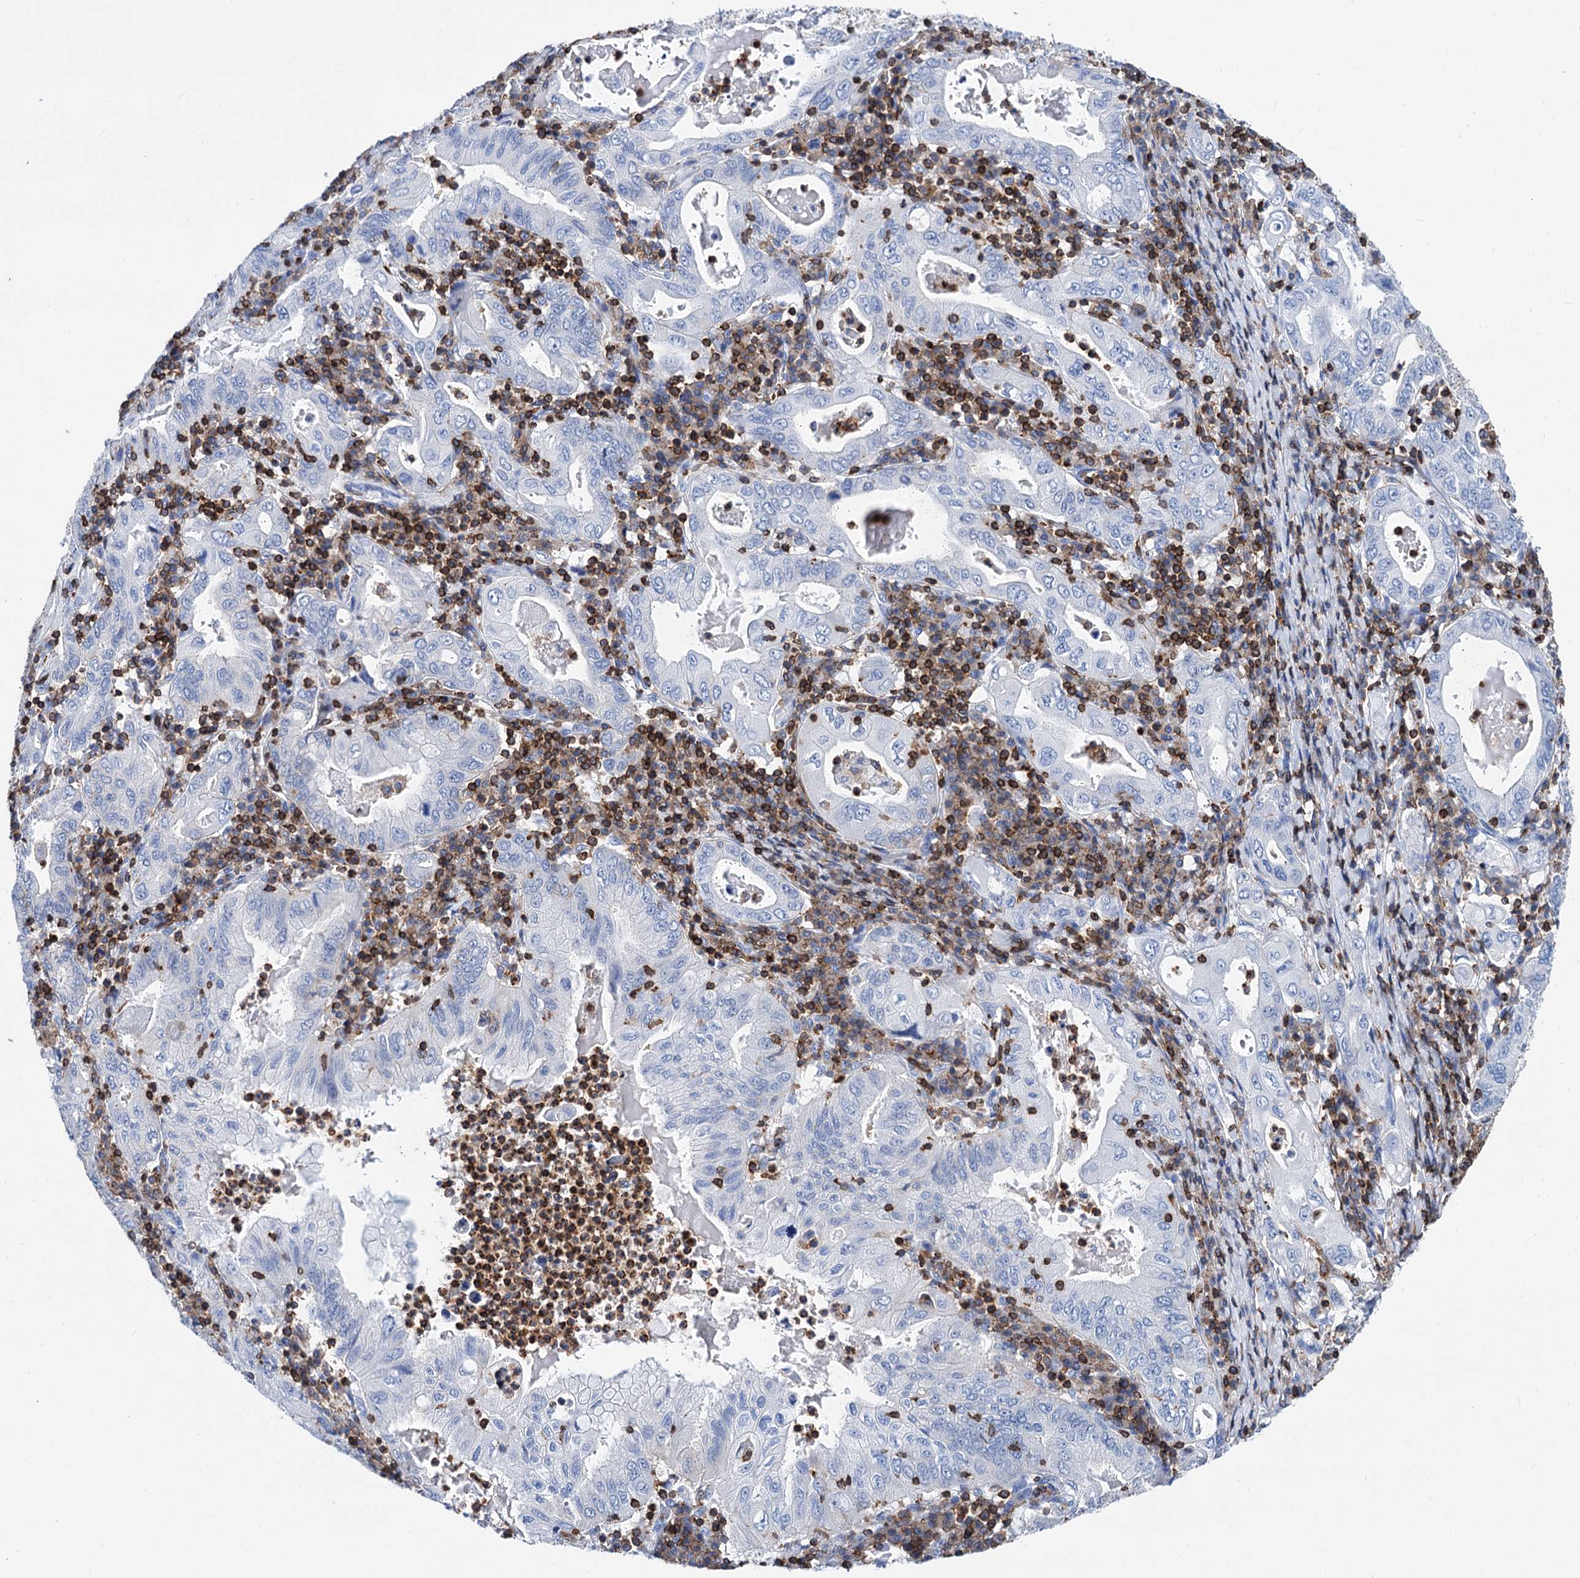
{"staining": {"intensity": "negative", "quantity": "none", "location": "none"}, "tissue": "stomach cancer", "cell_type": "Tumor cells", "image_type": "cancer", "snomed": [{"axis": "morphology", "description": "Normal tissue, NOS"}, {"axis": "morphology", "description": "Adenocarcinoma, NOS"}, {"axis": "topography", "description": "Esophagus"}, {"axis": "topography", "description": "Stomach, upper"}, {"axis": "topography", "description": "Peripheral nerve tissue"}], "caption": "Stomach cancer (adenocarcinoma) was stained to show a protein in brown. There is no significant staining in tumor cells. Brightfield microscopy of immunohistochemistry stained with DAB (3,3'-diaminobenzidine) (brown) and hematoxylin (blue), captured at high magnification.", "gene": "DEF6", "patient": {"sex": "male", "age": 62}}